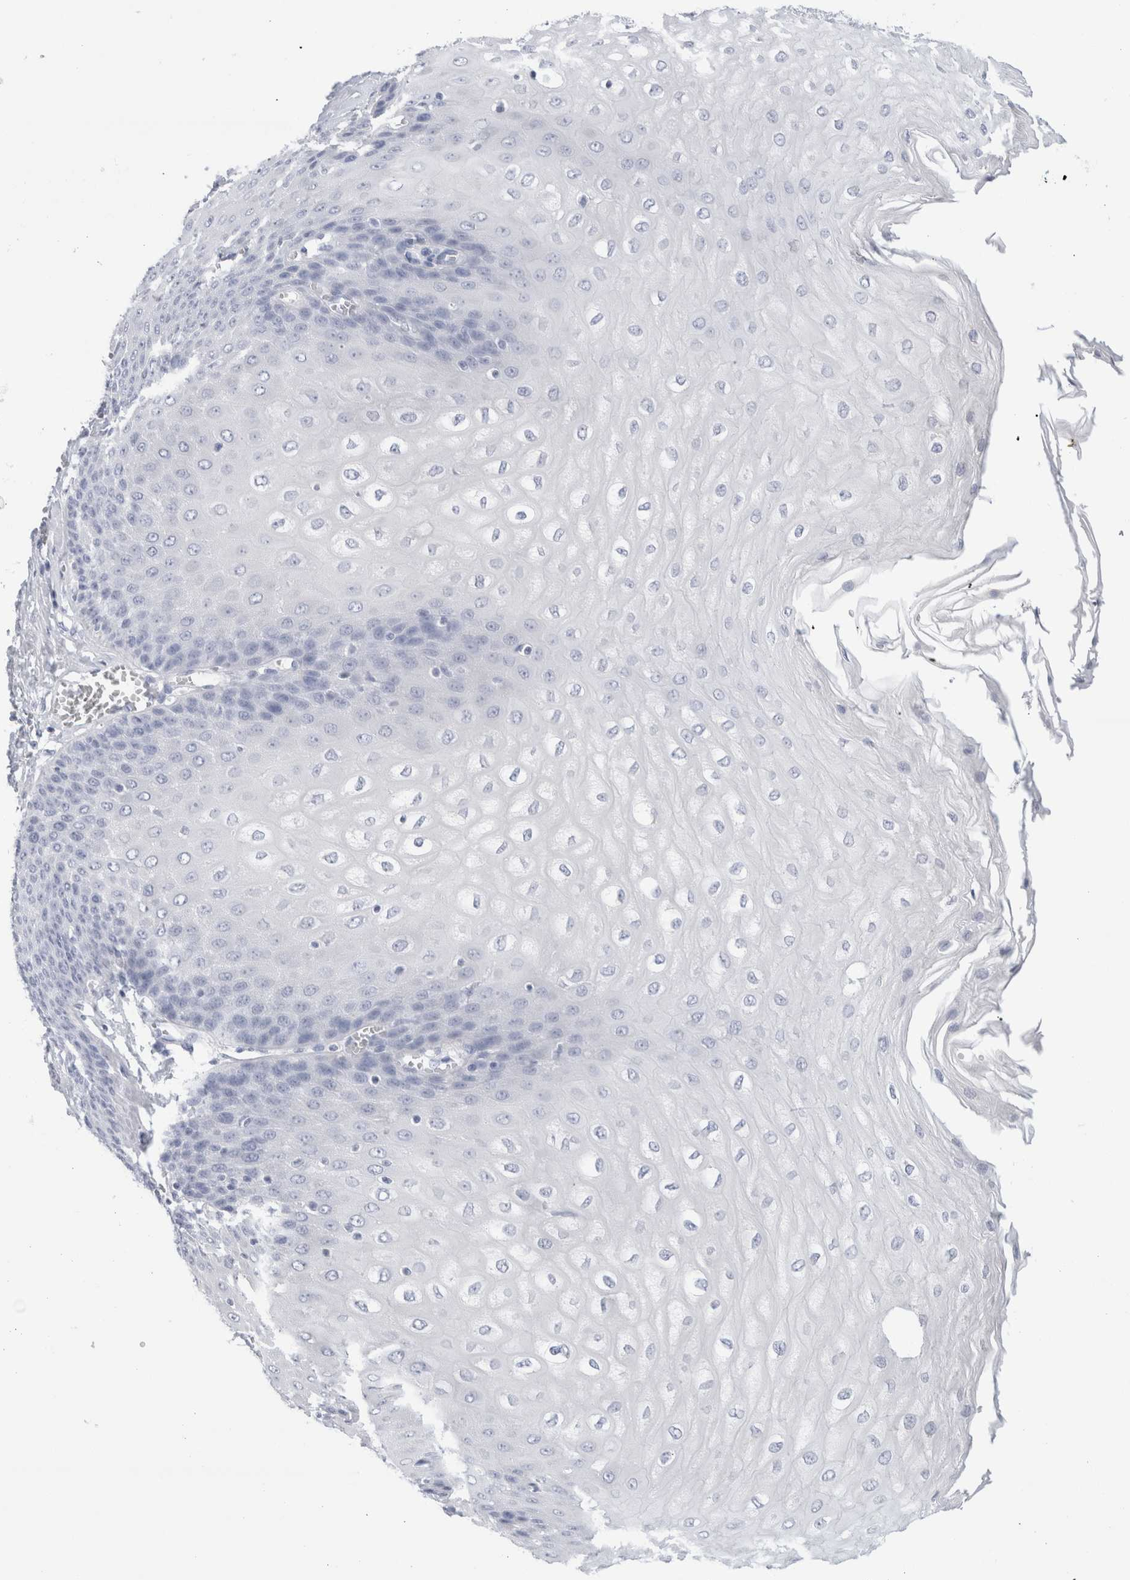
{"staining": {"intensity": "negative", "quantity": "none", "location": "none"}, "tissue": "esophagus", "cell_type": "Squamous epithelial cells", "image_type": "normal", "snomed": [{"axis": "morphology", "description": "Normal tissue, NOS"}, {"axis": "topography", "description": "Esophagus"}], "caption": "Immunohistochemistry micrograph of unremarkable esophagus: esophagus stained with DAB (3,3'-diaminobenzidine) demonstrates no significant protein positivity in squamous epithelial cells.", "gene": "ECHDC2", "patient": {"sex": "male", "age": 60}}